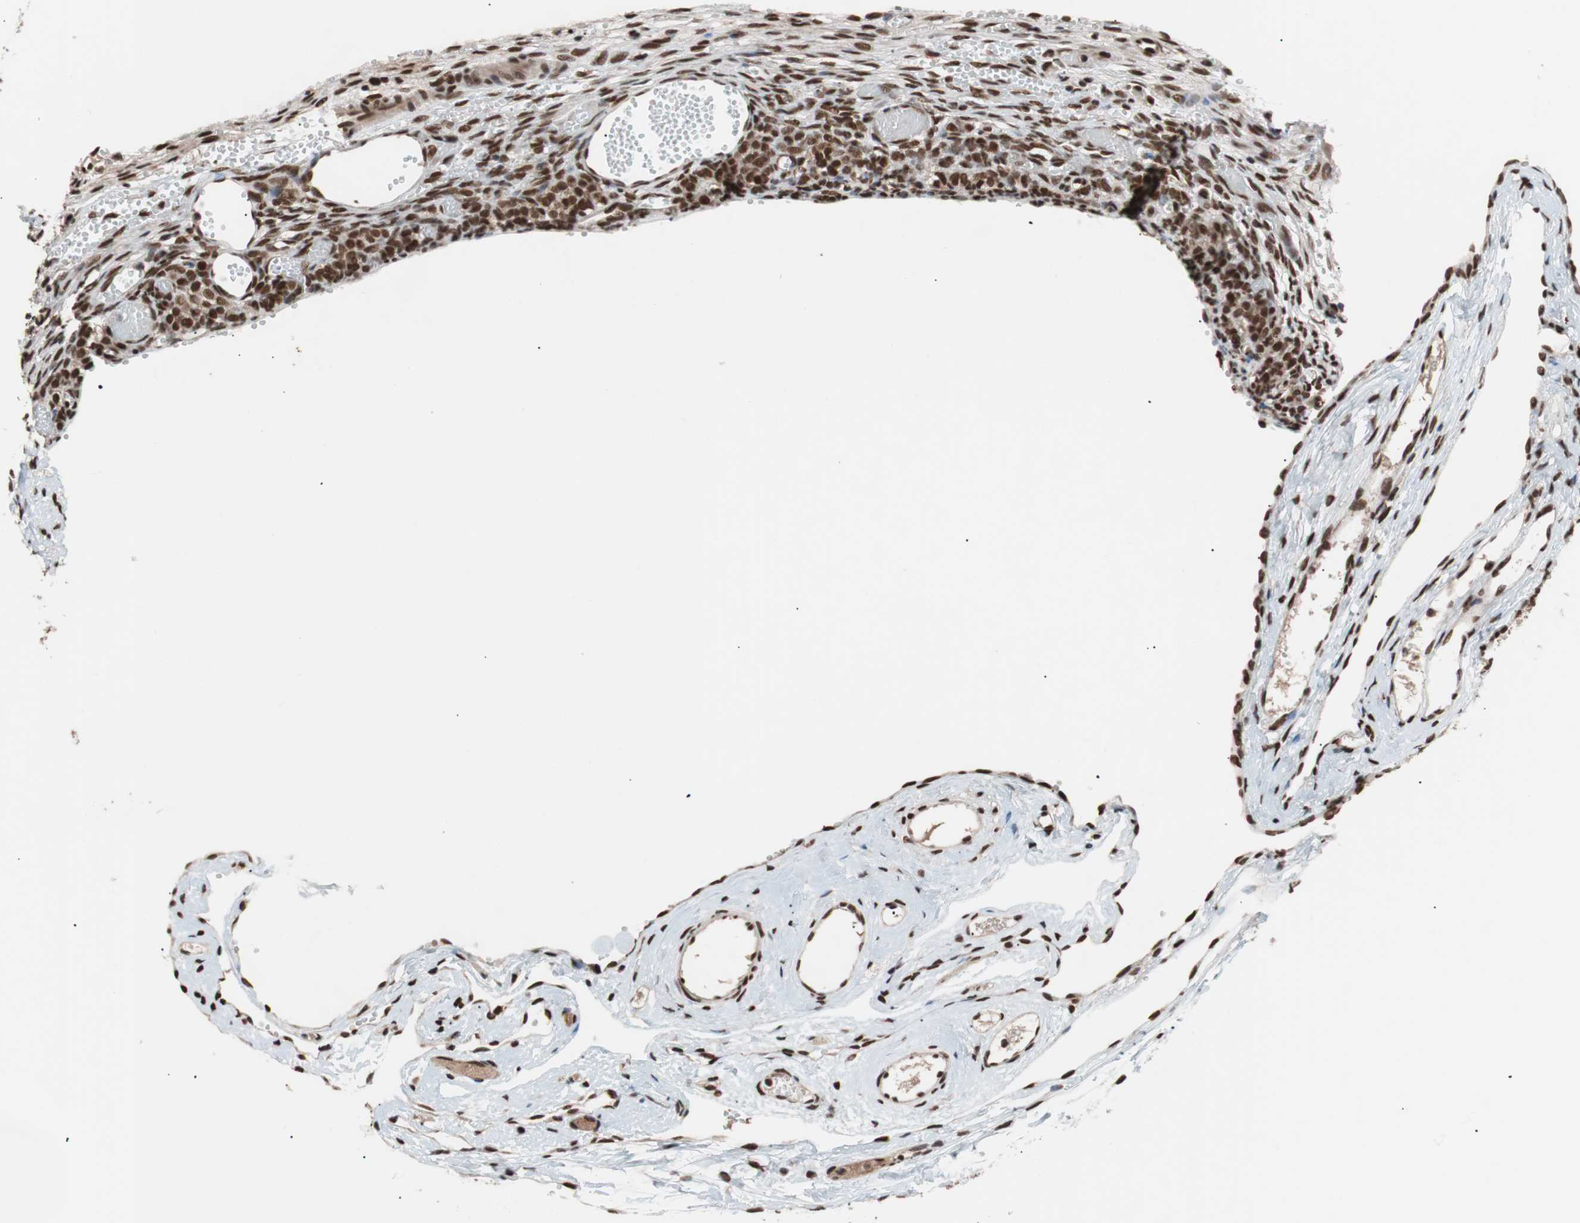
{"staining": {"intensity": "strong", "quantity": ">75%", "location": "nuclear"}, "tissue": "ovary", "cell_type": "Ovarian stroma cells", "image_type": "normal", "snomed": [{"axis": "morphology", "description": "Normal tissue, NOS"}, {"axis": "topography", "description": "Ovary"}], "caption": "High-magnification brightfield microscopy of unremarkable ovary stained with DAB (3,3'-diaminobenzidine) (brown) and counterstained with hematoxylin (blue). ovarian stroma cells exhibit strong nuclear staining is identified in about>75% of cells. (IHC, brightfield microscopy, high magnification).", "gene": "CHAMP1", "patient": {"sex": "female", "age": 35}}